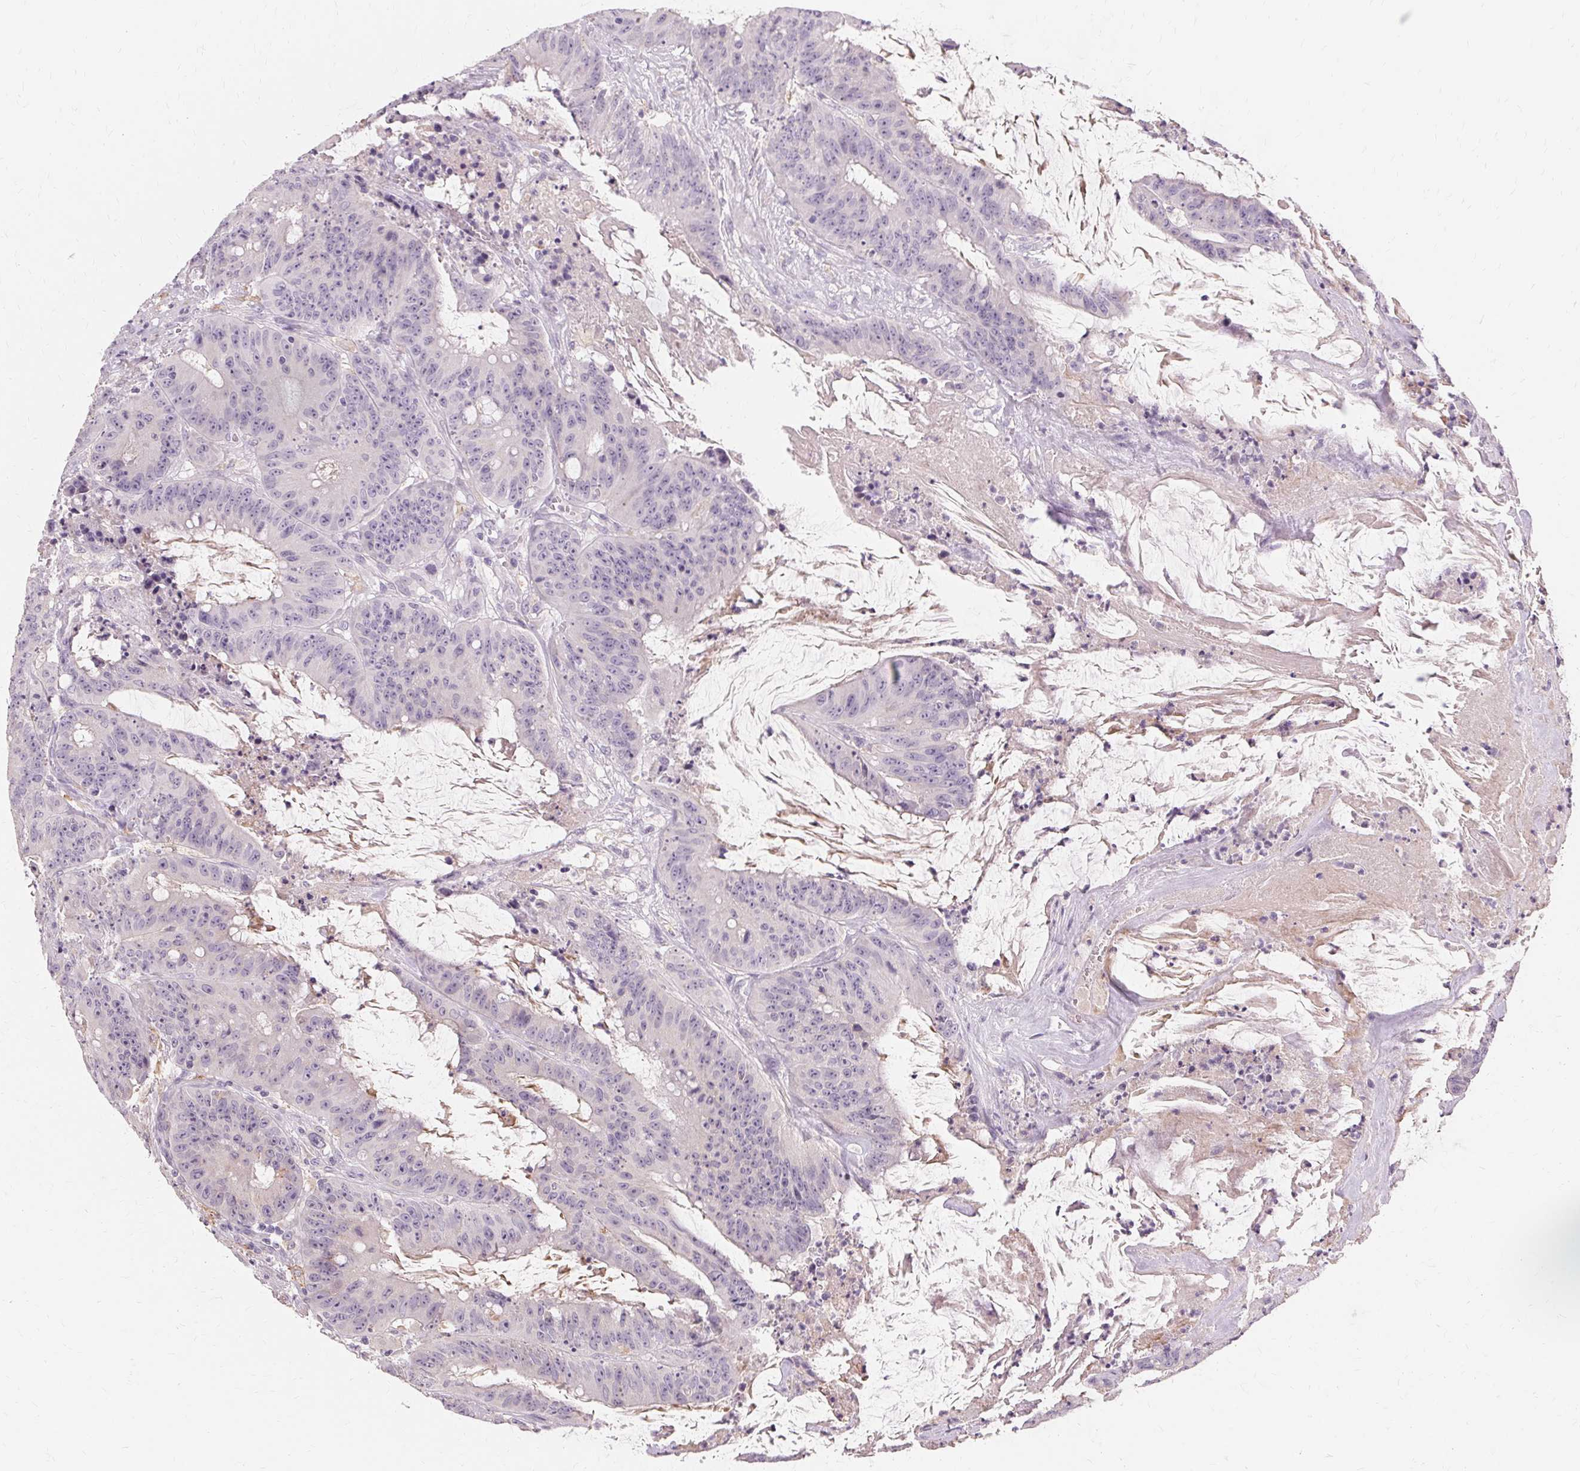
{"staining": {"intensity": "negative", "quantity": "none", "location": "none"}, "tissue": "colorectal cancer", "cell_type": "Tumor cells", "image_type": "cancer", "snomed": [{"axis": "morphology", "description": "Adenocarcinoma, NOS"}, {"axis": "topography", "description": "Colon"}], "caption": "Immunohistochemical staining of human colorectal adenocarcinoma shows no significant positivity in tumor cells. (Brightfield microscopy of DAB (3,3'-diaminobenzidine) immunohistochemistry at high magnification).", "gene": "IFNGR1", "patient": {"sex": "male", "age": 33}}